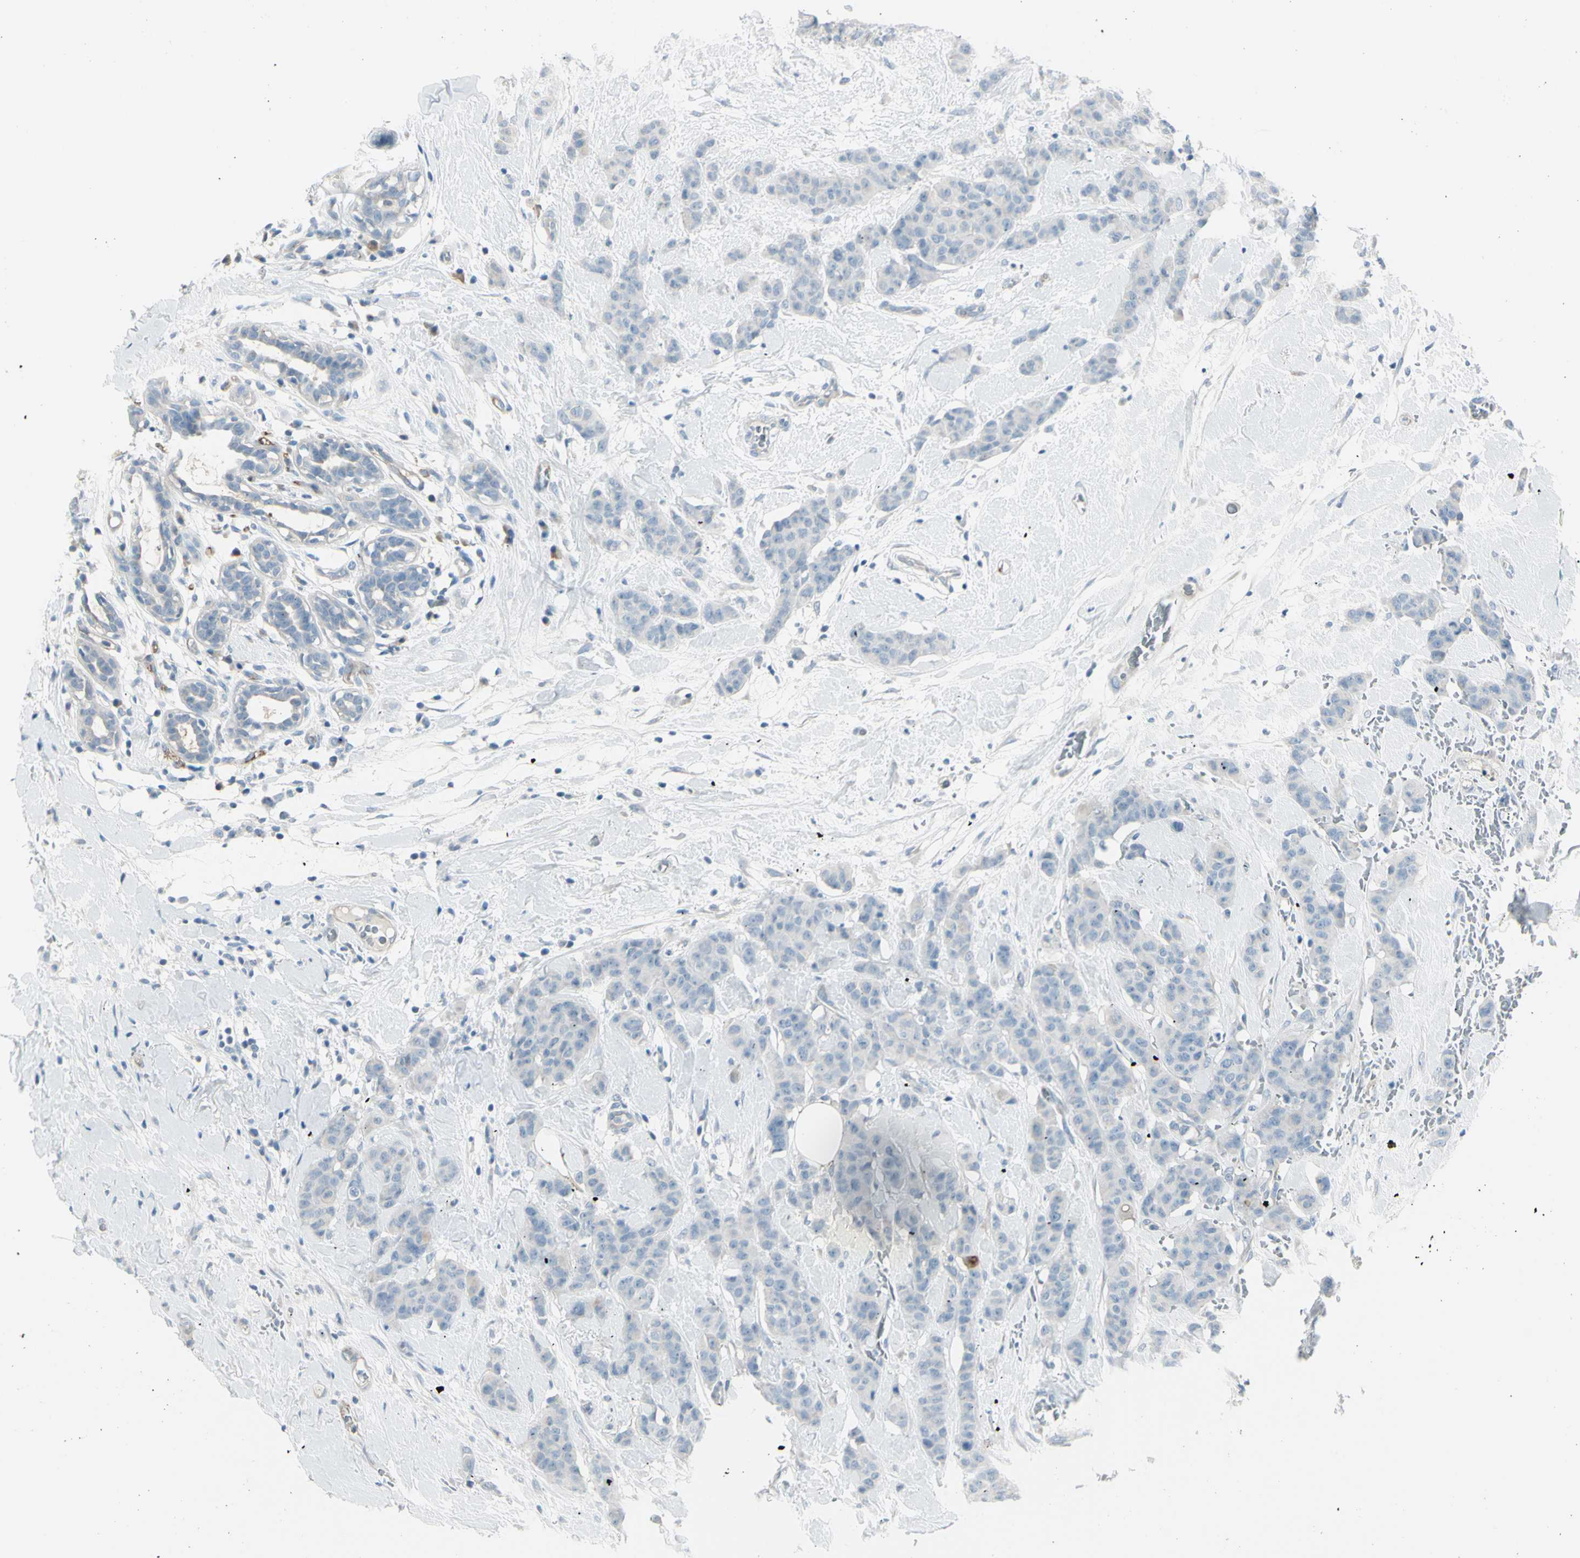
{"staining": {"intensity": "negative", "quantity": "none", "location": "none"}, "tissue": "breast cancer", "cell_type": "Tumor cells", "image_type": "cancer", "snomed": [{"axis": "morphology", "description": "Normal tissue, NOS"}, {"axis": "morphology", "description": "Duct carcinoma"}, {"axis": "topography", "description": "Breast"}], "caption": "Immunohistochemistry (IHC) of human breast cancer displays no staining in tumor cells. (DAB immunohistochemistry visualized using brightfield microscopy, high magnification).", "gene": "GPR34", "patient": {"sex": "female", "age": 40}}